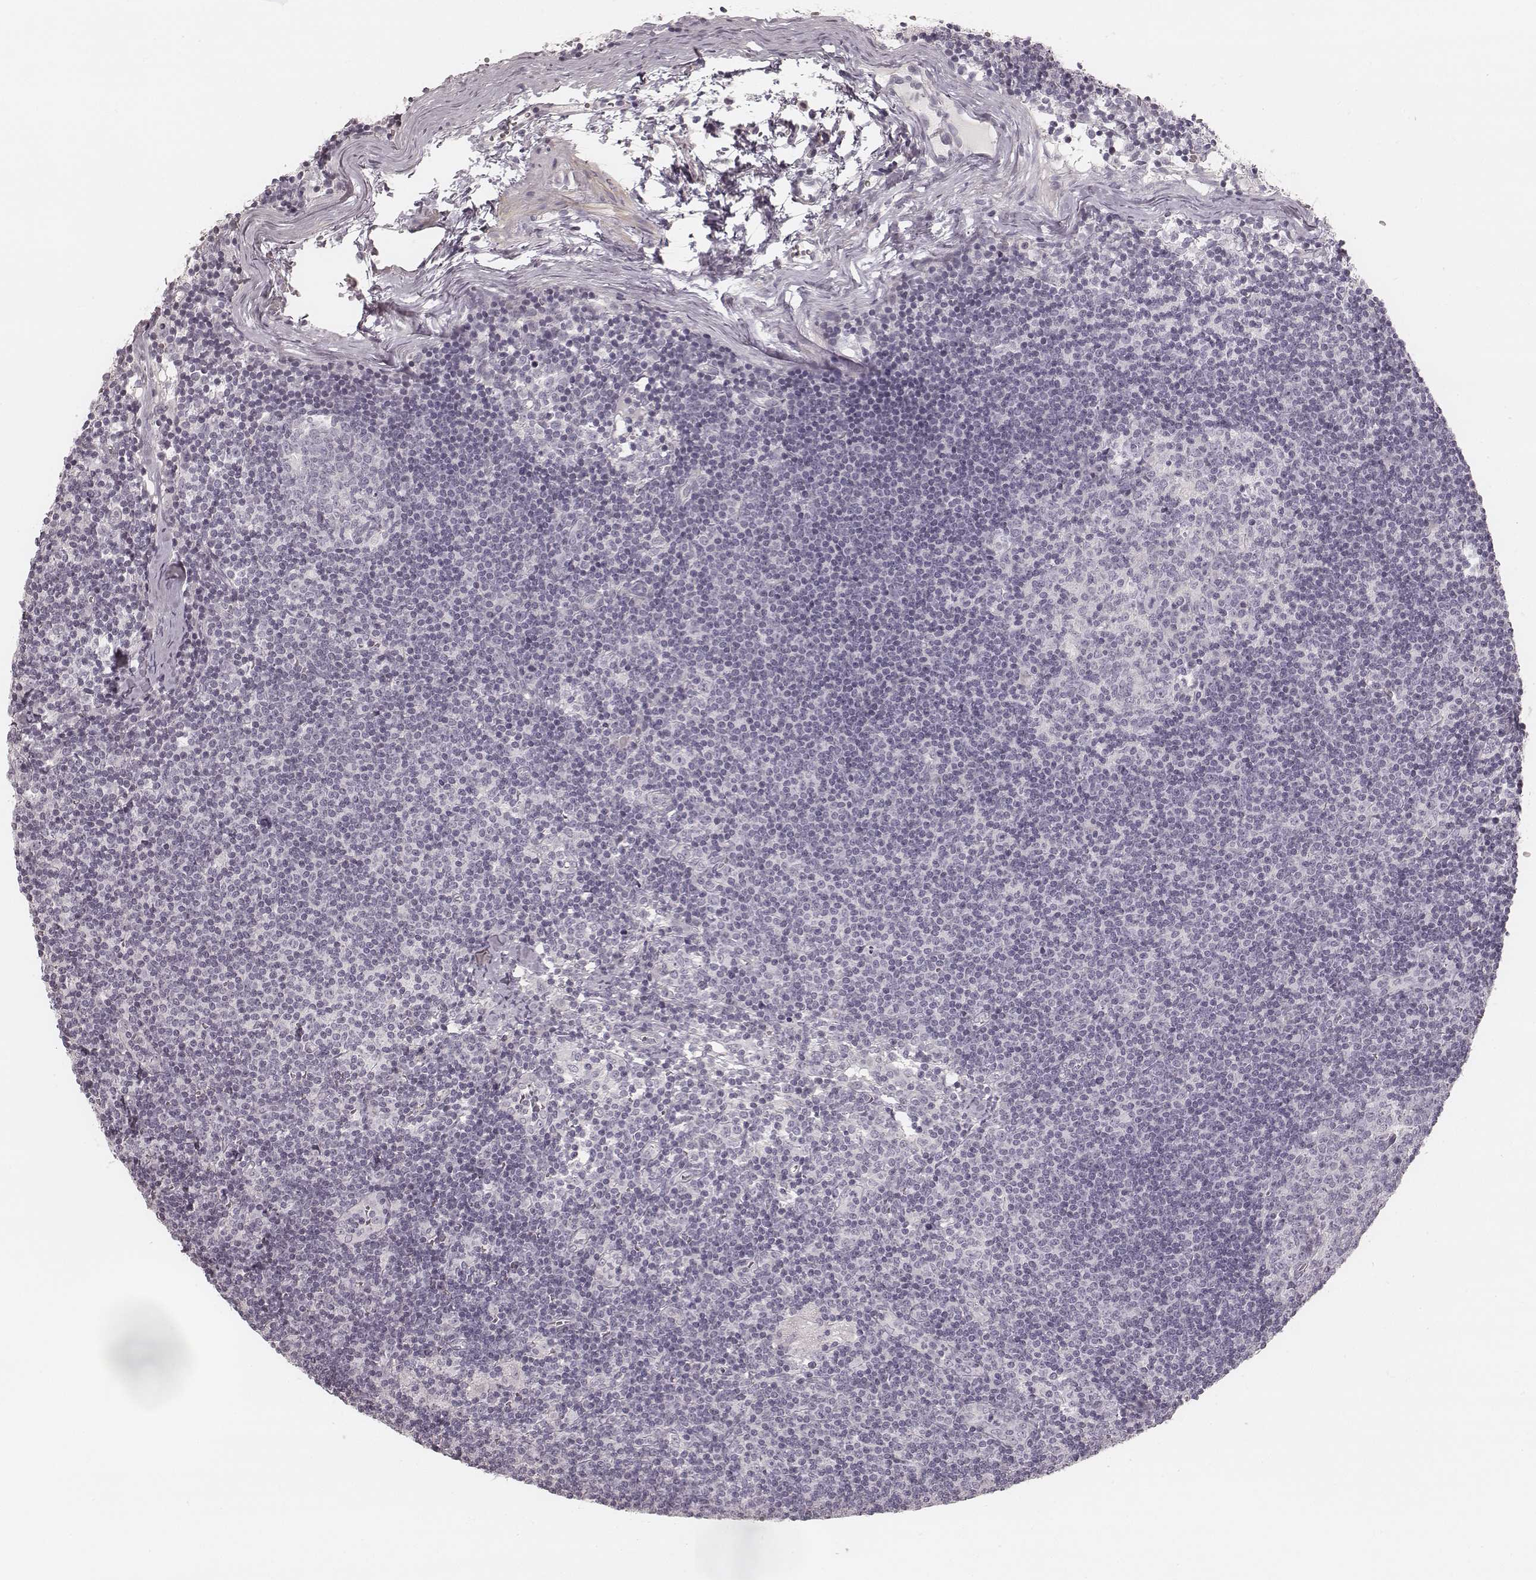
{"staining": {"intensity": "negative", "quantity": "none", "location": "none"}, "tissue": "lymph node", "cell_type": "Germinal center cells", "image_type": "normal", "snomed": [{"axis": "morphology", "description": "Normal tissue, NOS"}, {"axis": "topography", "description": "Lymph node"}], "caption": "Histopathology image shows no protein staining in germinal center cells of unremarkable lymph node. Nuclei are stained in blue.", "gene": "SPATA24", "patient": {"sex": "female", "age": 52}}